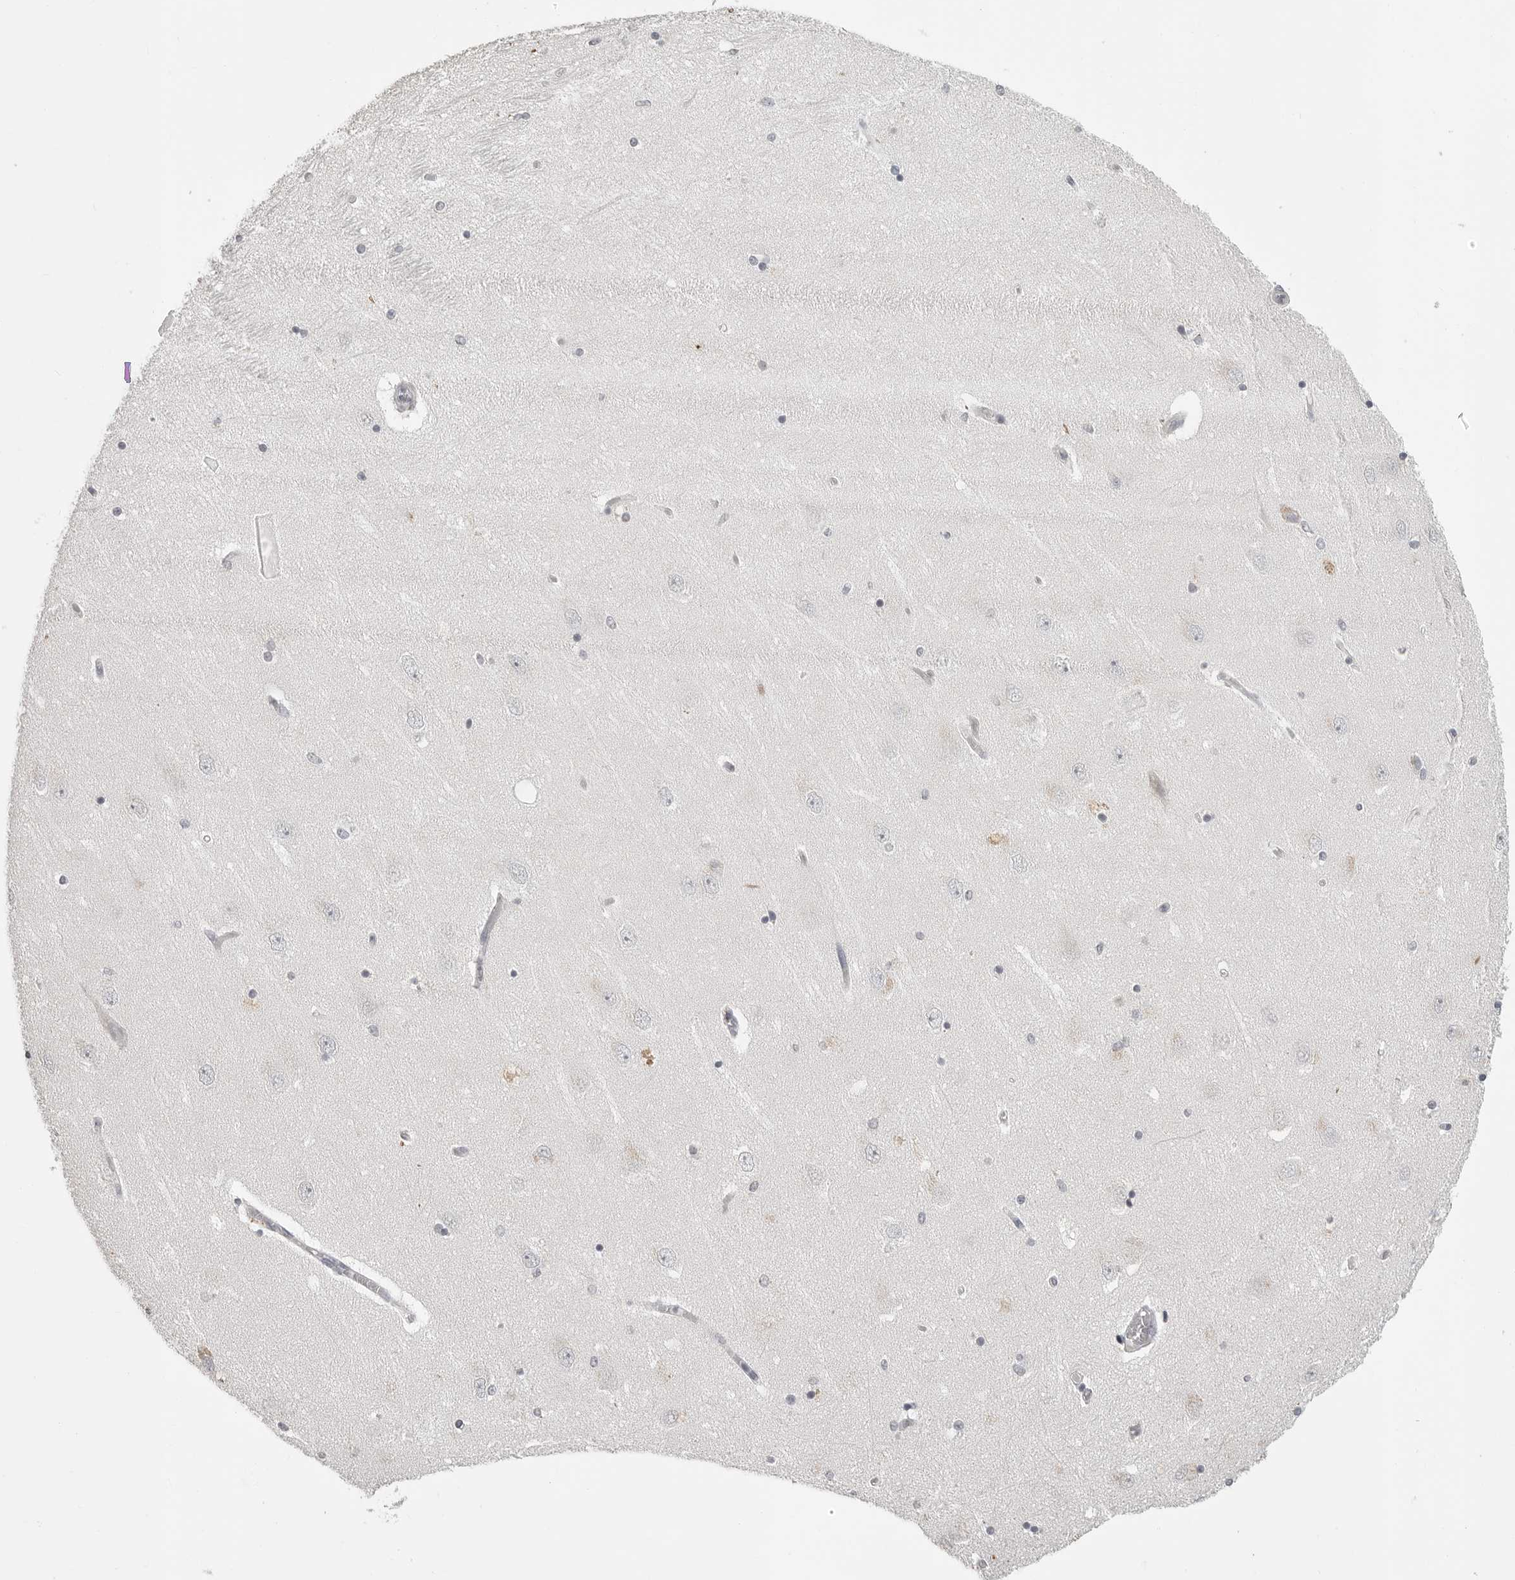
{"staining": {"intensity": "negative", "quantity": "none", "location": "none"}, "tissue": "hippocampus", "cell_type": "Glial cells", "image_type": "normal", "snomed": [{"axis": "morphology", "description": "Normal tissue, NOS"}, {"axis": "topography", "description": "Hippocampus"}], "caption": "This is a histopathology image of IHC staining of benign hippocampus, which shows no staining in glial cells. Brightfield microscopy of IHC stained with DAB (3,3'-diaminobenzidine) (brown) and hematoxylin (blue), captured at high magnification.", "gene": "PRSS1", "patient": {"sex": "female", "age": 54}}